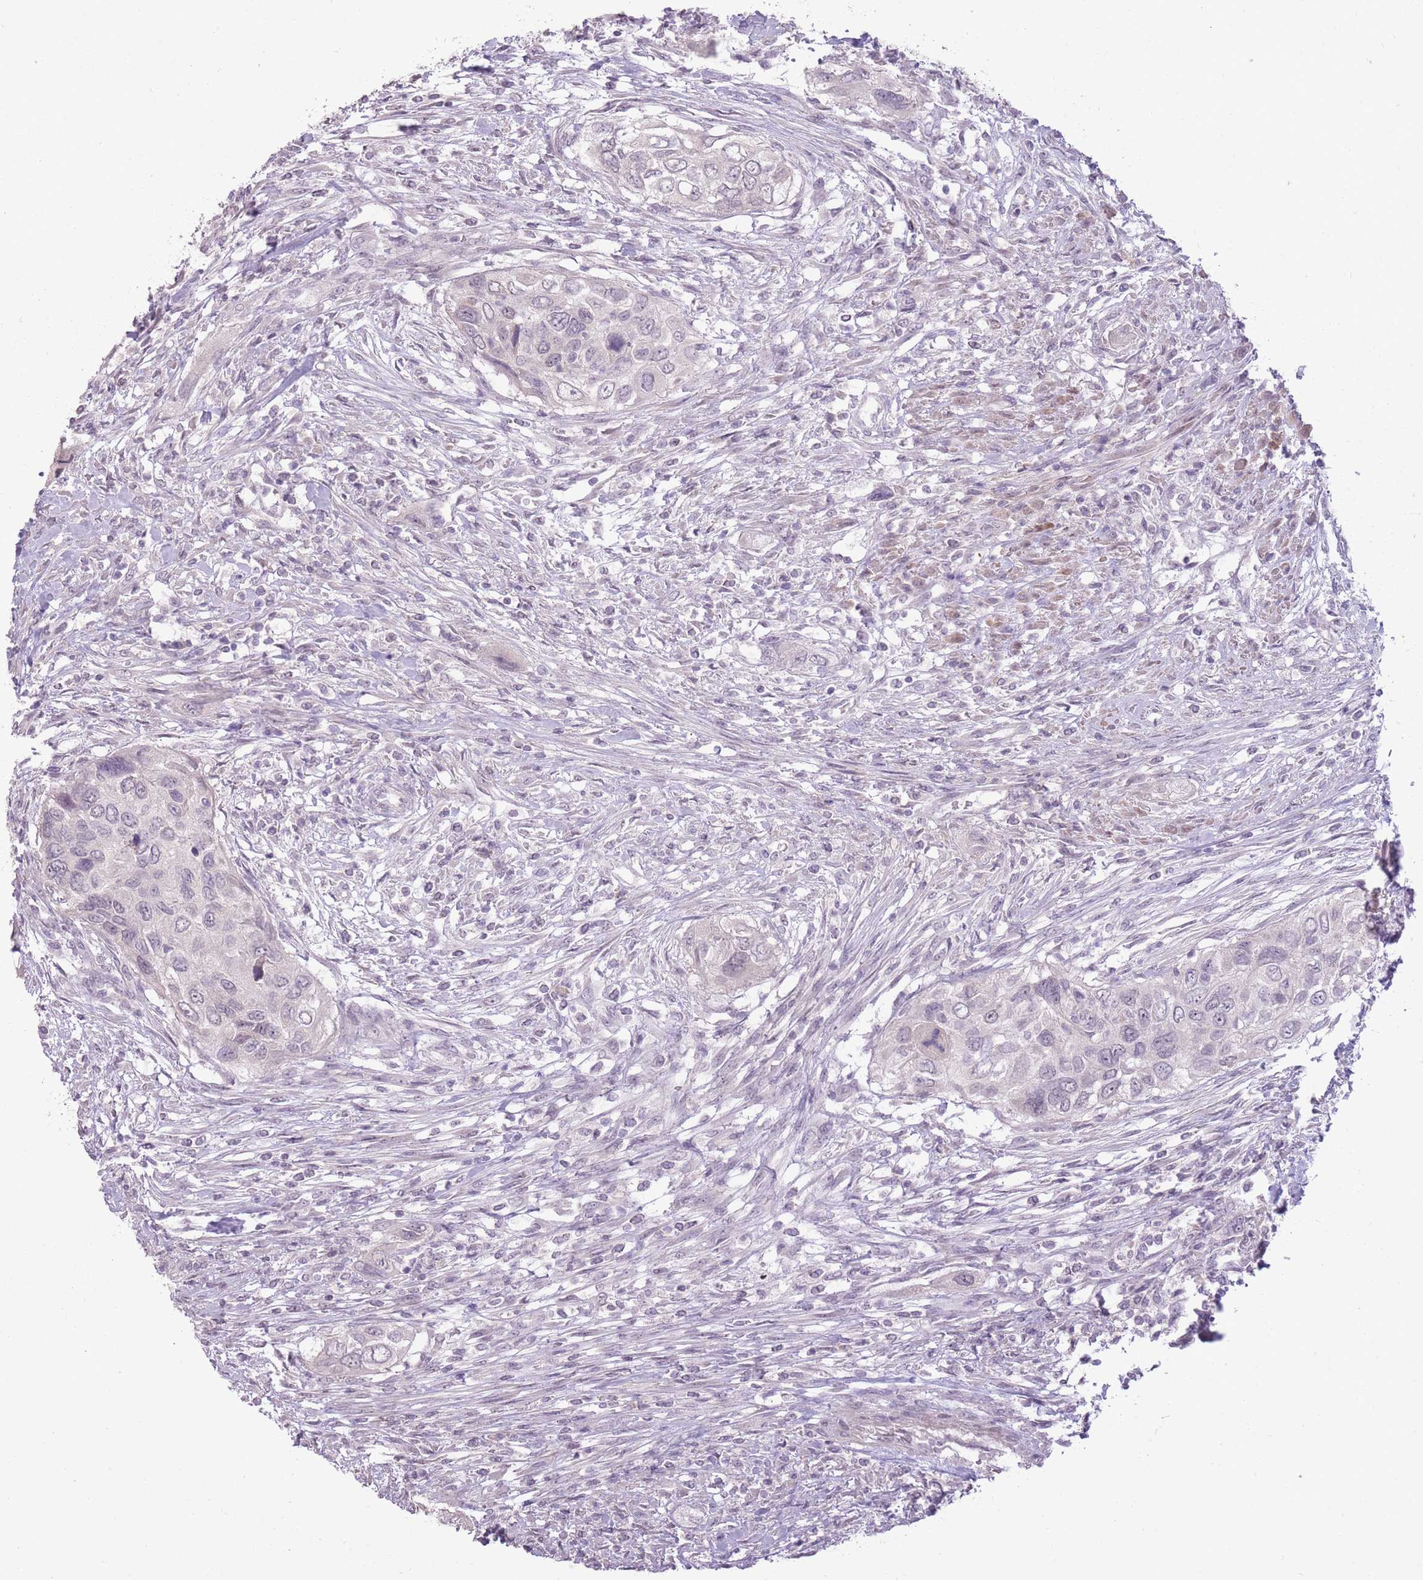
{"staining": {"intensity": "negative", "quantity": "none", "location": "none"}, "tissue": "urothelial cancer", "cell_type": "Tumor cells", "image_type": "cancer", "snomed": [{"axis": "morphology", "description": "Urothelial carcinoma, High grade"}, {"axis": "topography", "description": "Urinary bladder"}], "caption": "A histopathology image of urothelial carcinoma (high-grade) stained for a protein exhibits no brown staining in tumor cells. (Stains: DAB immunohistochemistry (IHC) with hematoxylin counter stain, Microscopy: brightfield microscopy at high magnification).", "gene": "ZBTB24", "patient": {"sex": "female", "age": 60}}